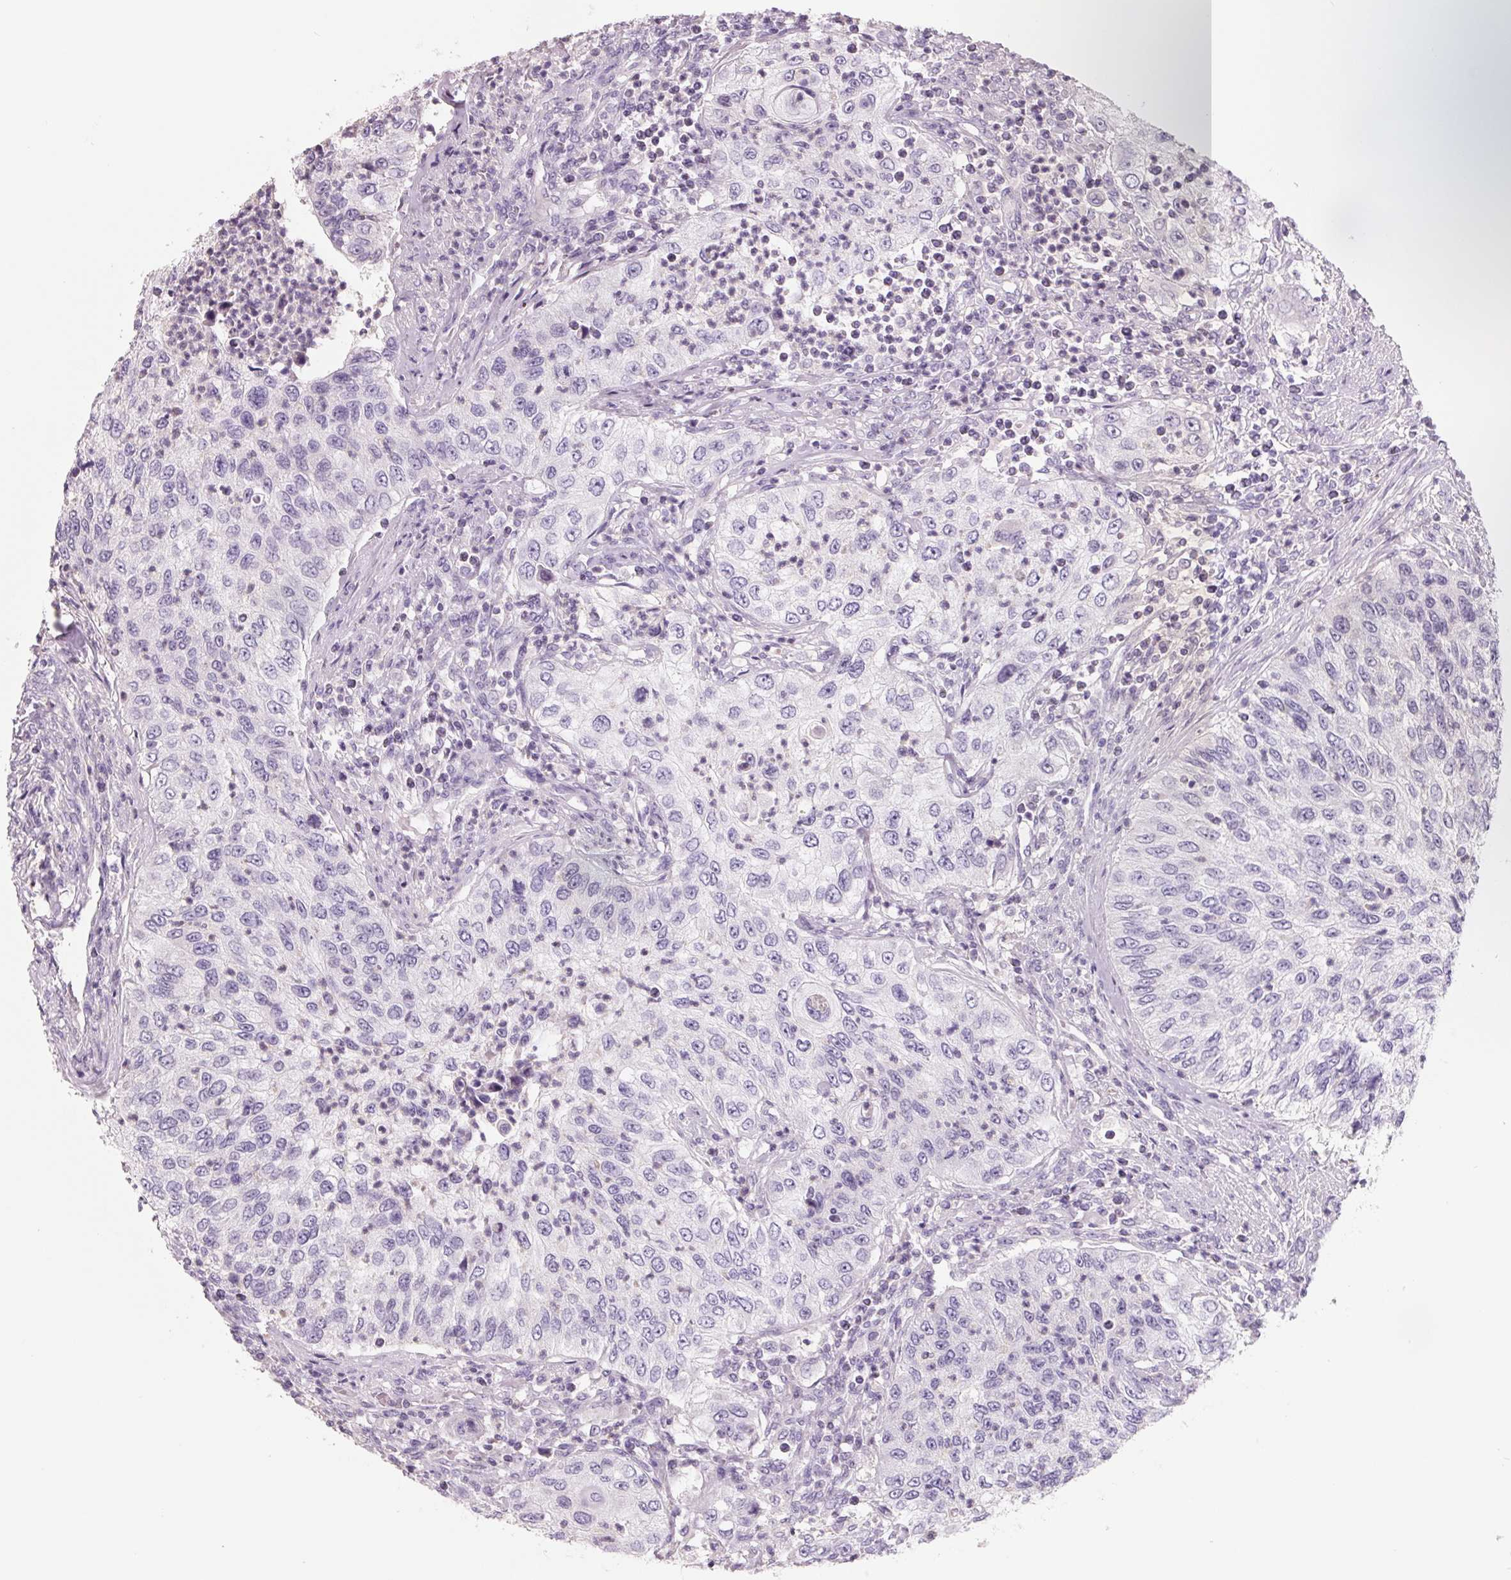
{"staining": {"intensity": "negative", "quantity": "none", "location": "none"}, "tissue": "urothelial cancer", "cell_type": "Tumor cells", "image_type": "cancer", "snomed": [{"axis": "morphology", "description": "Urothelial carcinoma, High grade"}, {"axis": "topography", "description": "Urinary bladder"}], "caption": "An IHC histopathology image of urothelial cancer is shown. There is no staining in tumor cells of urothelial cancer.", "gene": "FTCD", "patient": {"sex": "female", "age": 60}}